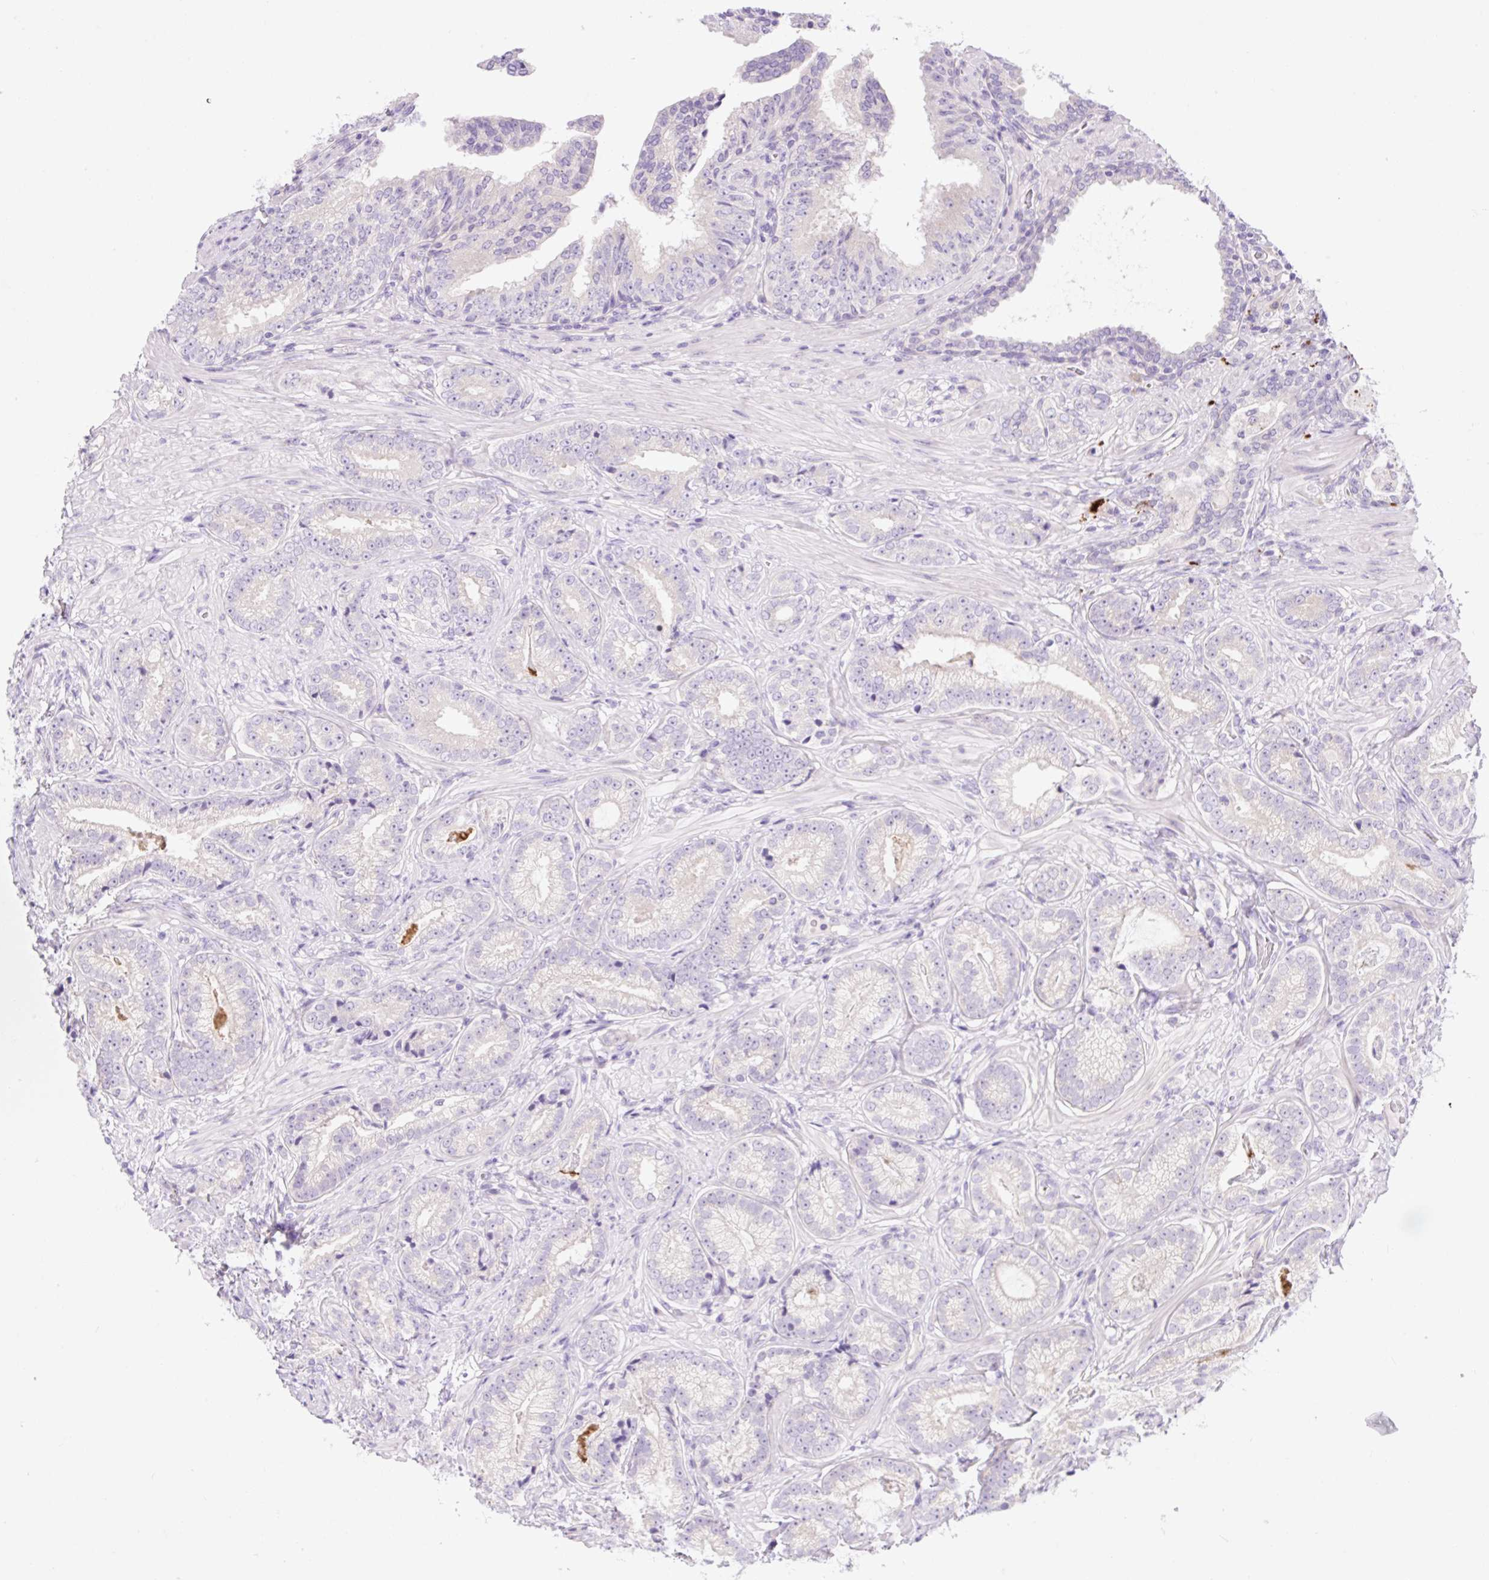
{"staining": {"intensity": "negative", "quantity": "none", "location": "none"}, "tissue": "prostate cancer", "cell_type": "Tumor cells", "image_type": "cancer", "snomed": [{"axis": "morphology", "description": "Adenocarcinoma, Low grade"}, {"axis": "topography", "description": "Prostate"}], "caption": "A high-resolution photomicrograph shows immunohistochemistry staining of adenocarcinoma (low-grade) (prostate), which reveals no significant positivity in tumor cells.", "gene": "CELF6", "patient": {"sex": "male", "age": 61}}